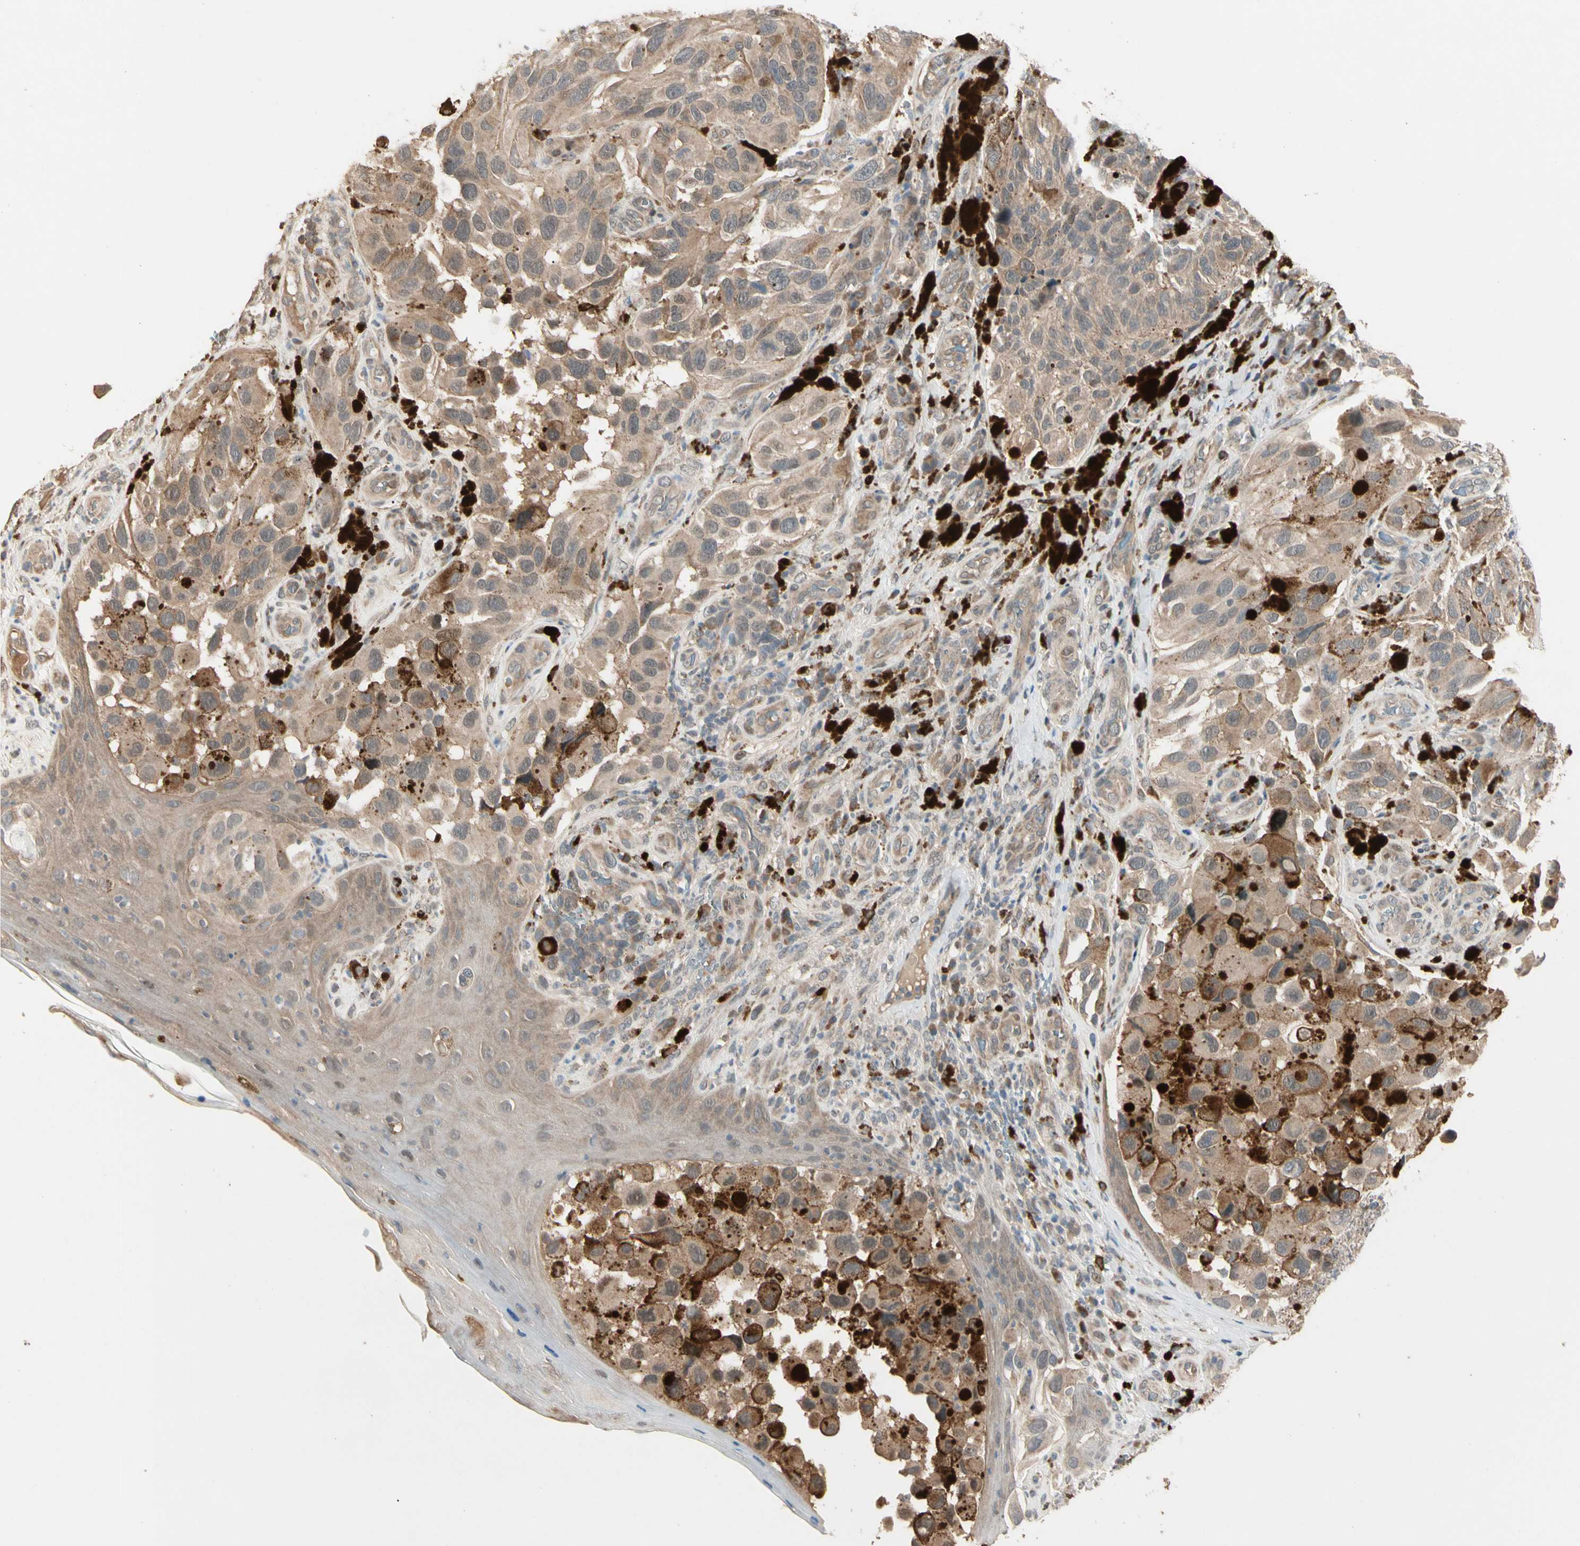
{"staining": {"intensity": "weak", "quantity": ">75%", "location": "cytoplasmic/membranous"}, "tissue": "melanoma", "cell_type": "Tumor cells", "image_type": "cancer", "snomed": [{"axis": "morphology", "description": "Malignant melanoma, NOS"}, {"axis": "topography", "description": "Skin"}], "caption": "This is an image of IHC staining of malignant melanoma, which shows weak positivity in the cytoplasmic/membranous of tumor cells.", "gene": "ATG4C", "patient": {"sex": "female", "age": 73}}